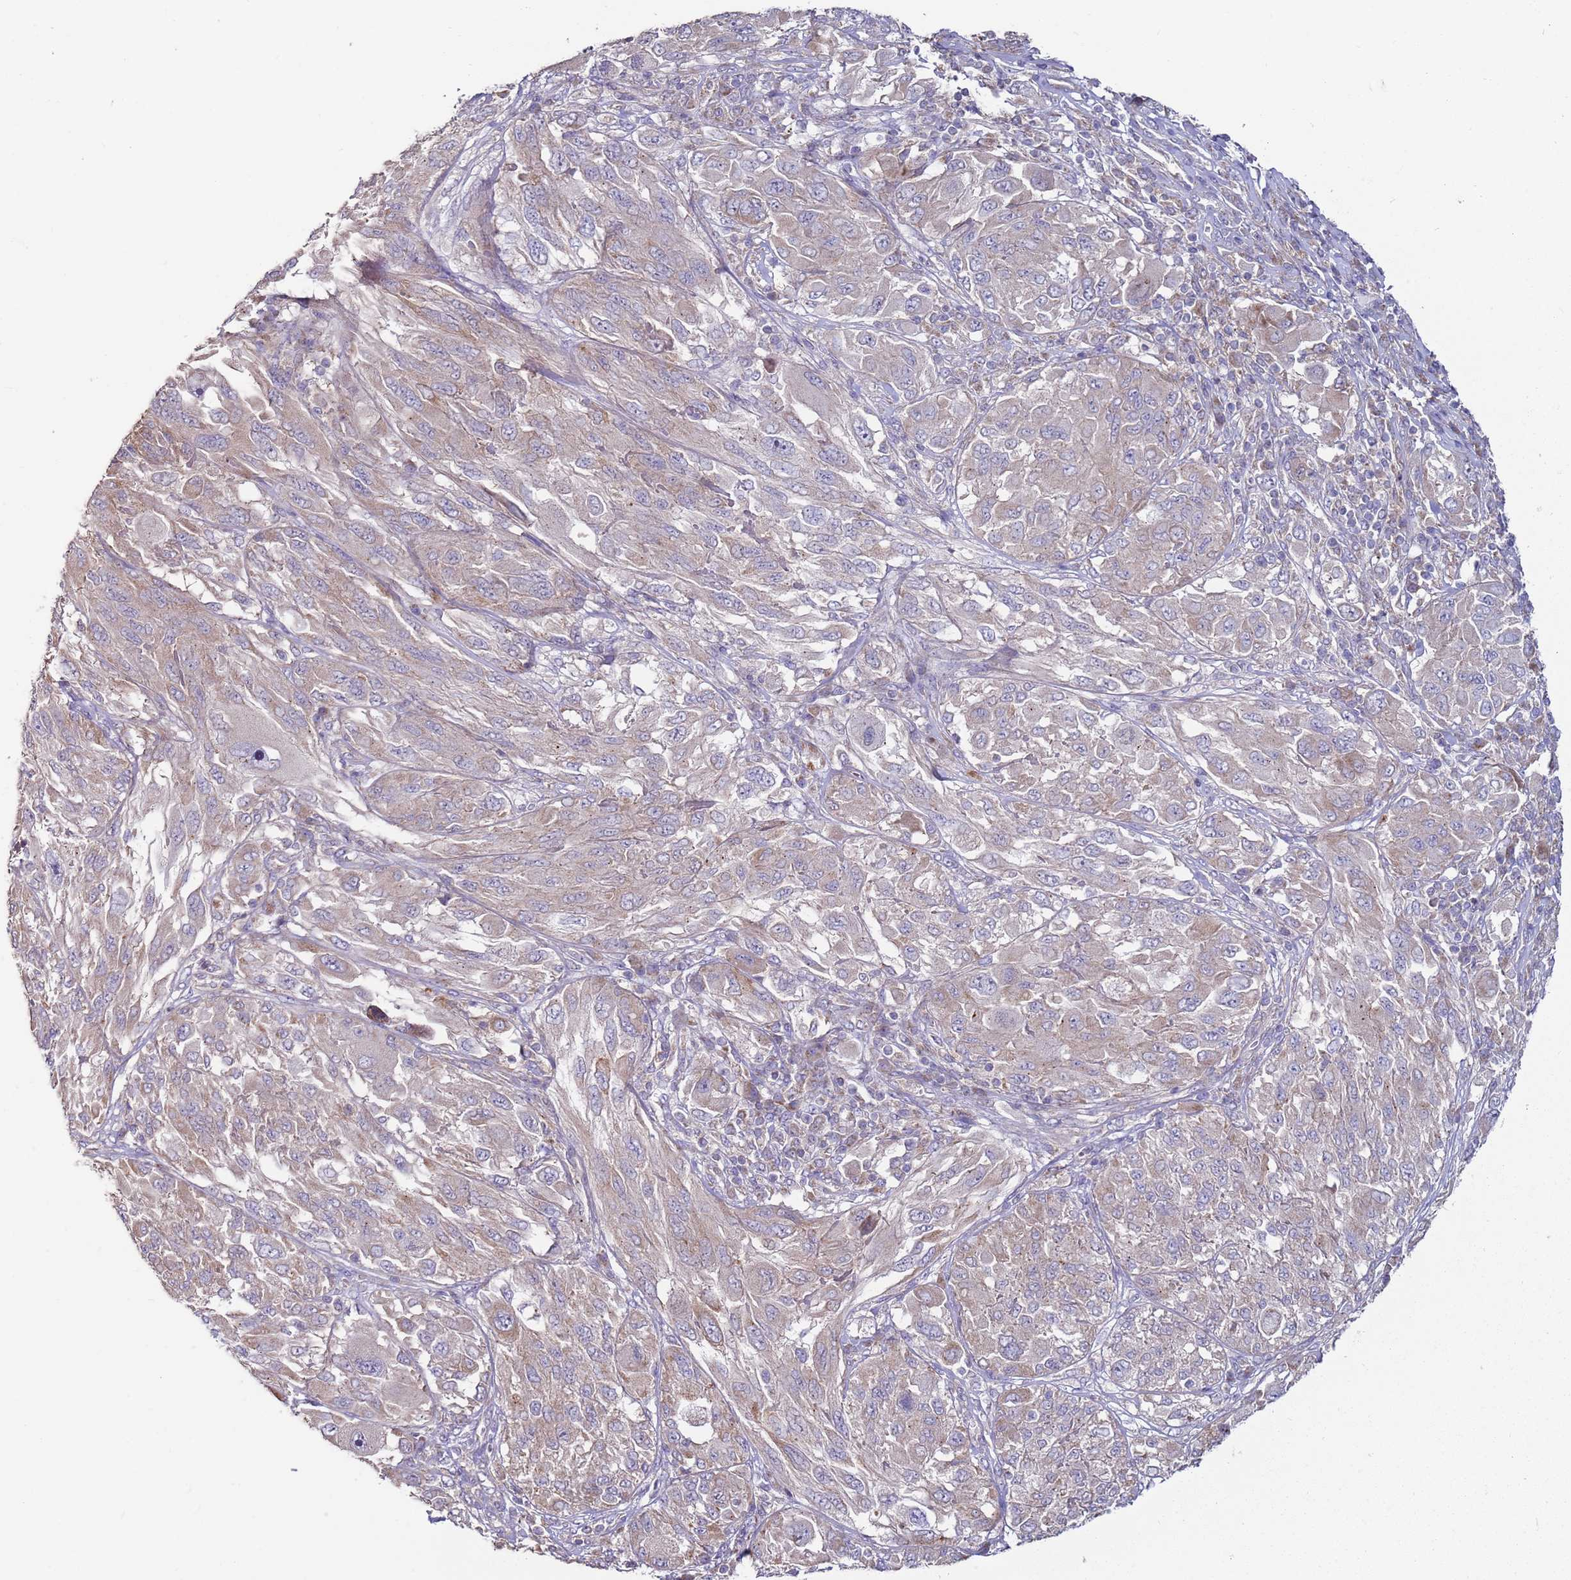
{"staining": {"intensity": "negative", "quantity": "none", "location": "none"}, "tissue": "melanoma", "cell_type": "Tumor cells", "image_type": "cancer", "snomed": [{"axis": "morphology", "description": "Malignant melanoma, NOS"}, {"axis": "topography", "description": "Skin"}], "caption": "Human melanoma stained for a protein using immunohistochemistry (IHC) exhibits no staining in tumor cells.", "gene": "DIP2B", "patient": {"sex": "female", "age": 91}}